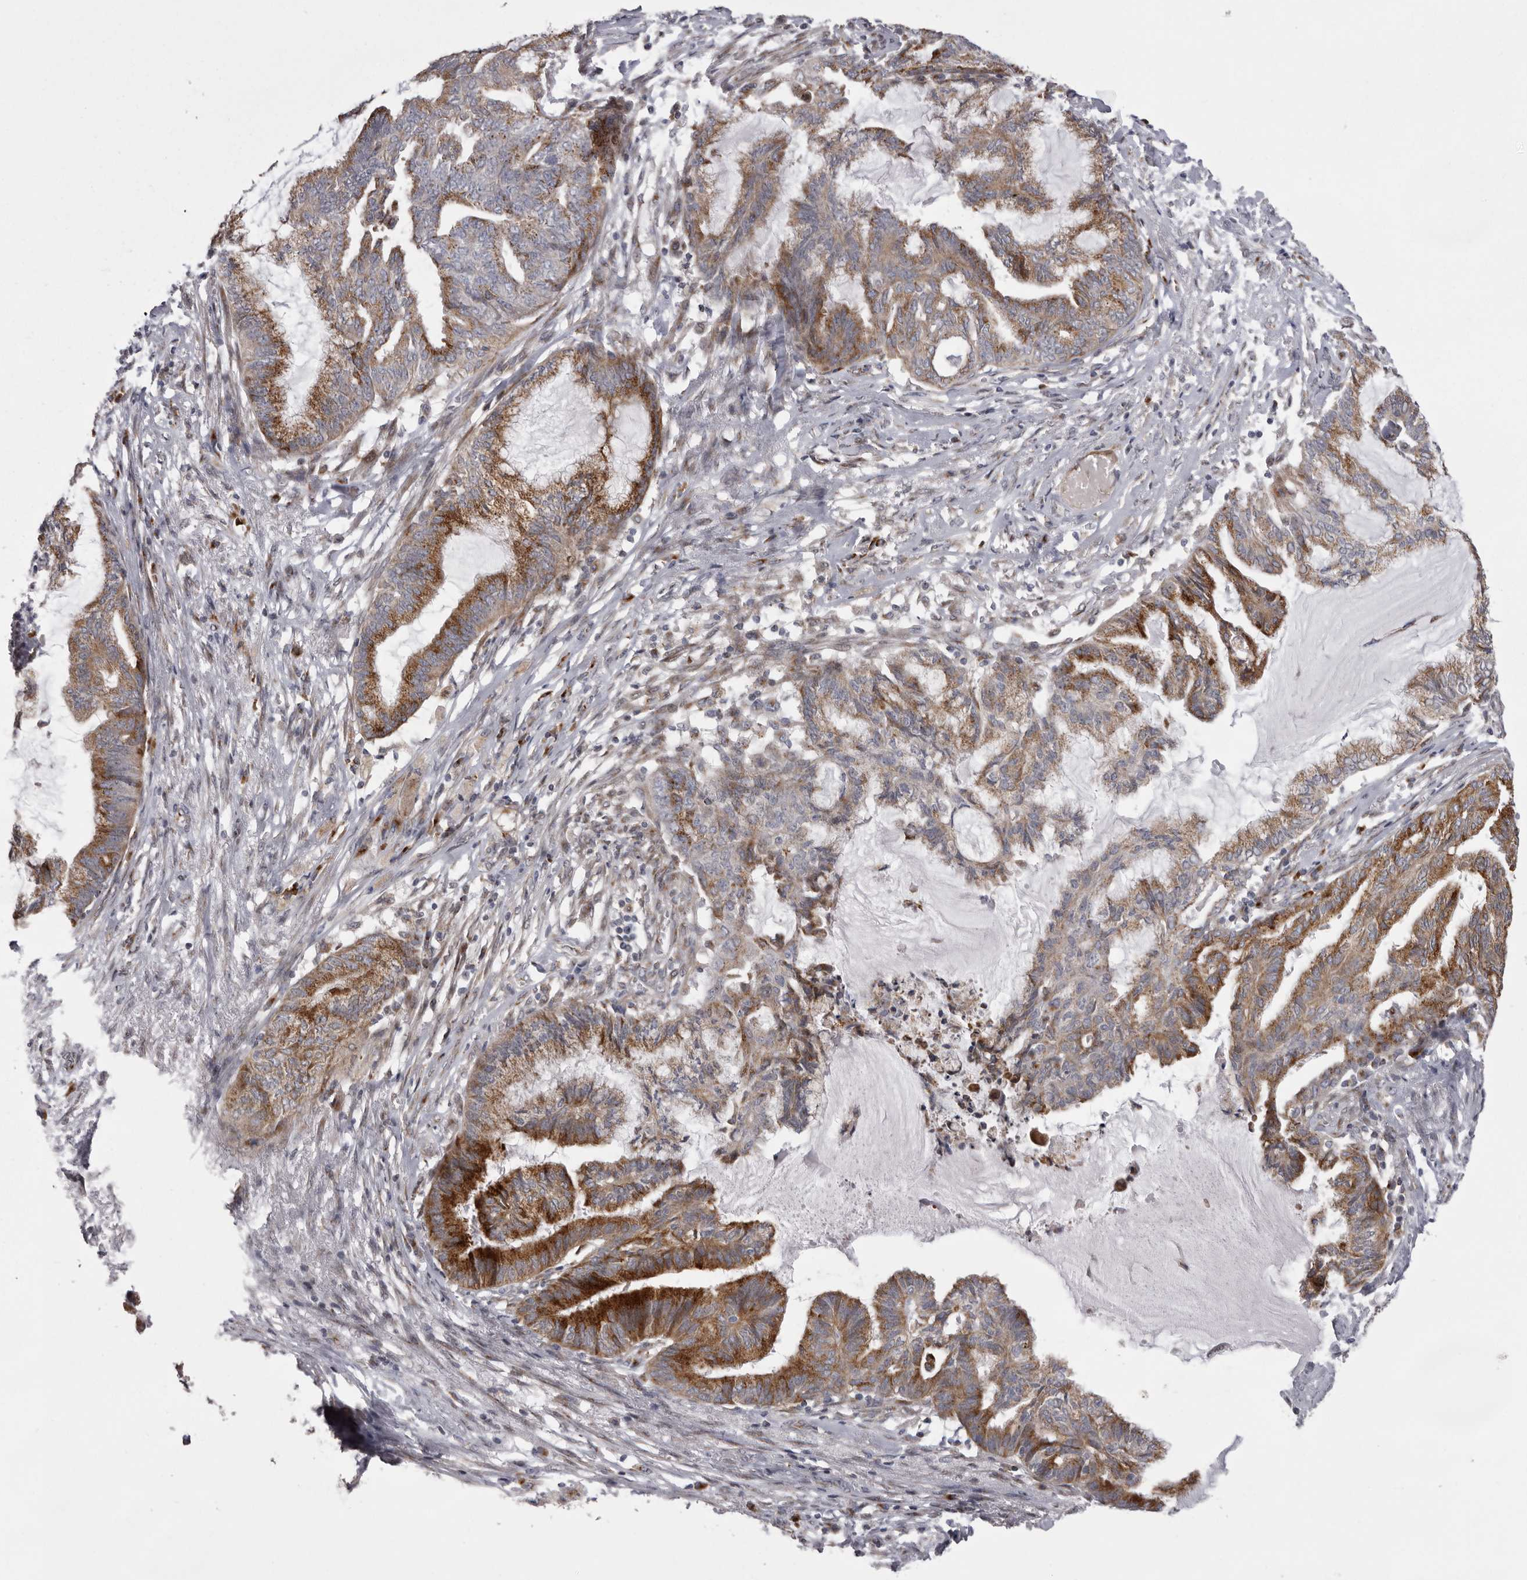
{"staining": {"intensity": "strong", "quantity": "25%-75%", "location": "cytoplasmic/membranous"}, "tissue": "endometrial cancer", "cell_type": "Tumor cells", "image_type": "cancer", "snomed": [{"axis": "morphology", "description": "Adenocarcinoma, NOS"}, {"axis": "topography", "description": "Endometrium"}], "caption": "Protein analysis of endometrial cancer (adenocarcinoma) tissue demonstrates strong cytoplasmic/membranous staining in about 25%-75% of tumor cells.", "gene": "WDR47", "patient": {"sex": "female", "age": 86}}